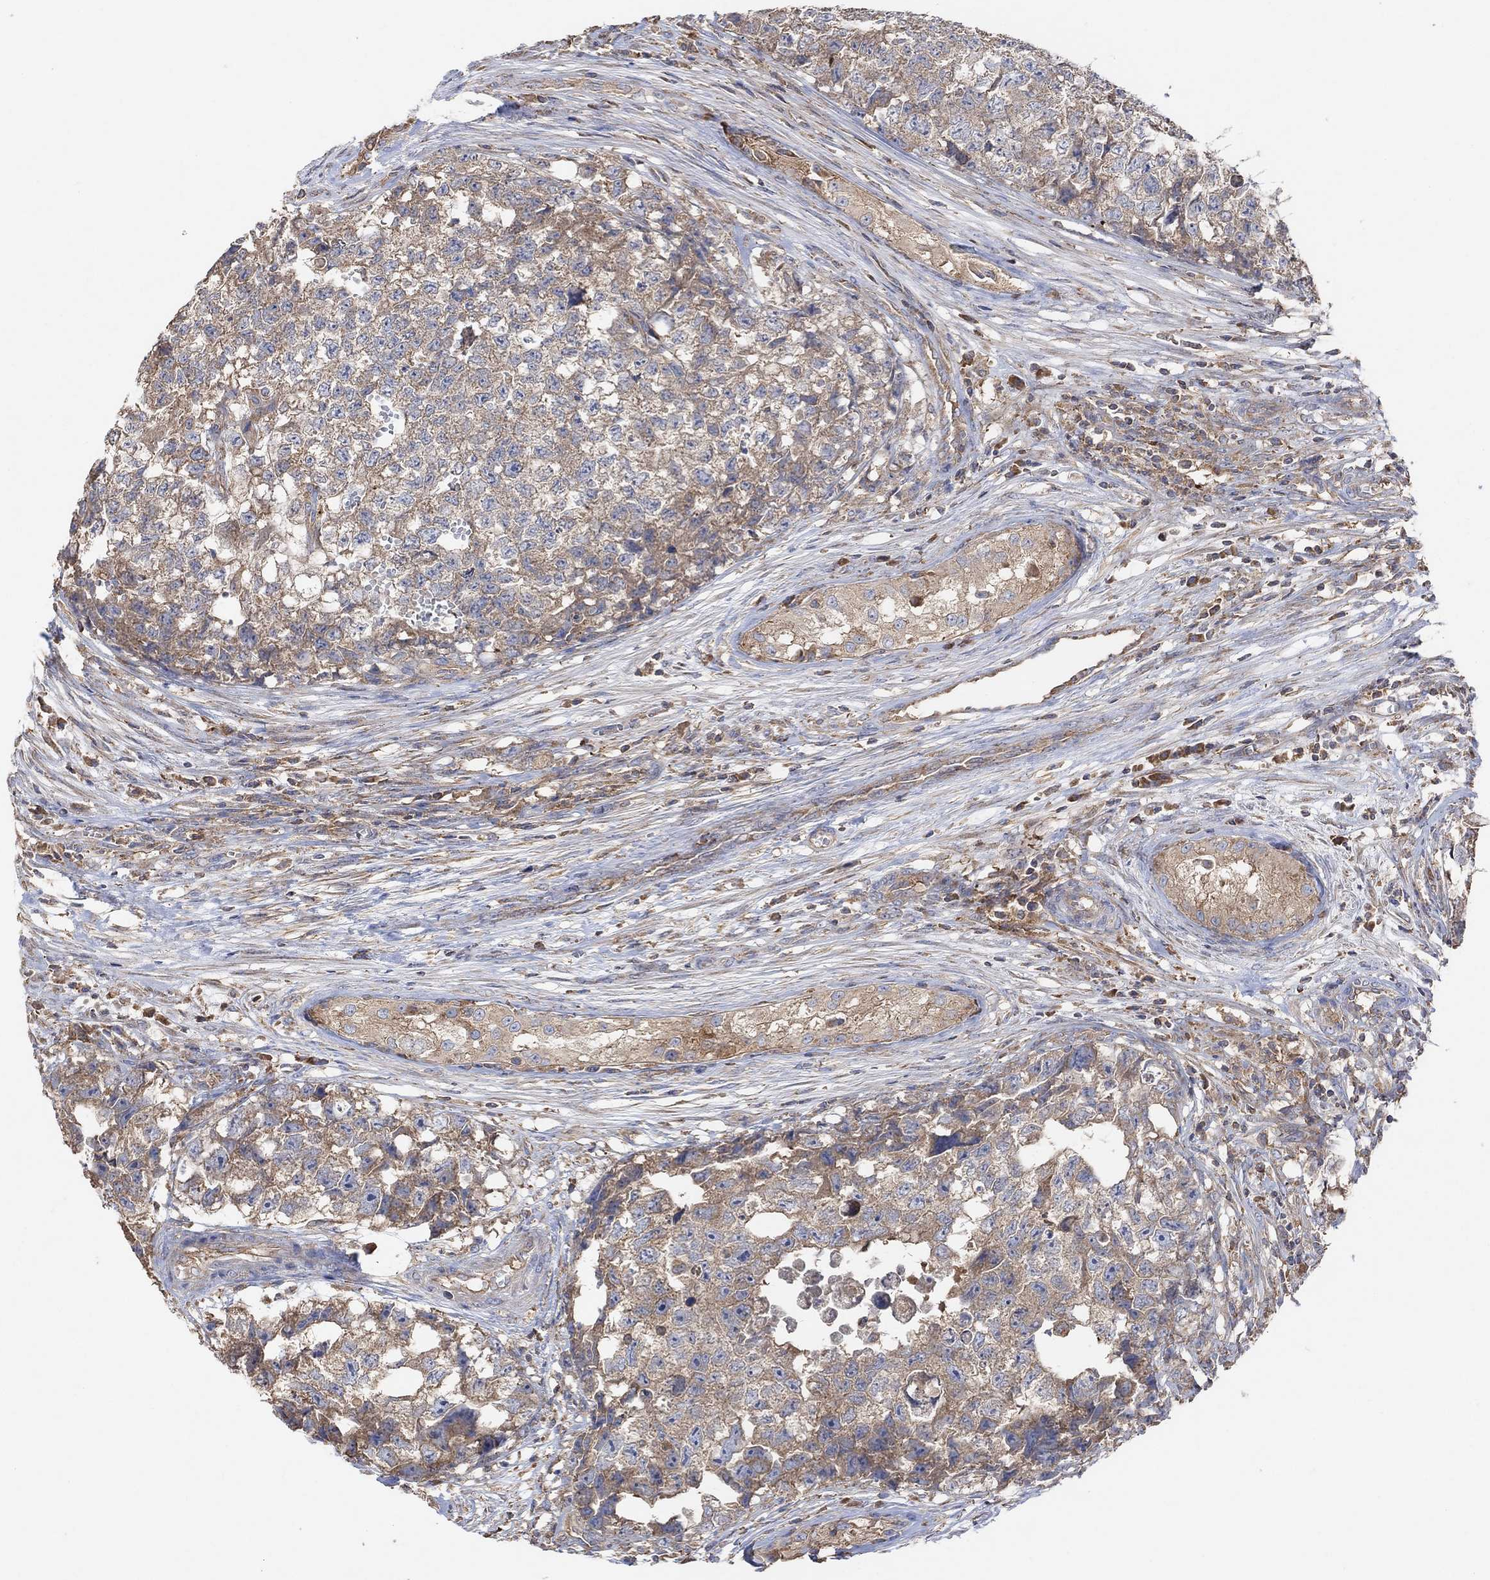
{"staining": {"intensity": "weak", "quantity": "25%-75%", "location": "cytoplasmic/membranous"}, "tissue": "testis cancer", "cell_type": "Tumor cells", "image_type": "cancer", "snomed": [{"axis": "morphology", "description": "Seminoma, NOS"}, {"axis": "morphology", "description": "Carcinoma, Embryonal, NOS"}, {"axis": "topography", "description": "Testis"}], "caption": "This image displays IHC staining of human testis cancer (embryonal carcinoma), with low weak cytoplasmic/membranous expression in about 25%-75% of tumor cells.", "gene": "BLOC1S3", "patient": {"sex": "male", "age": 22}}